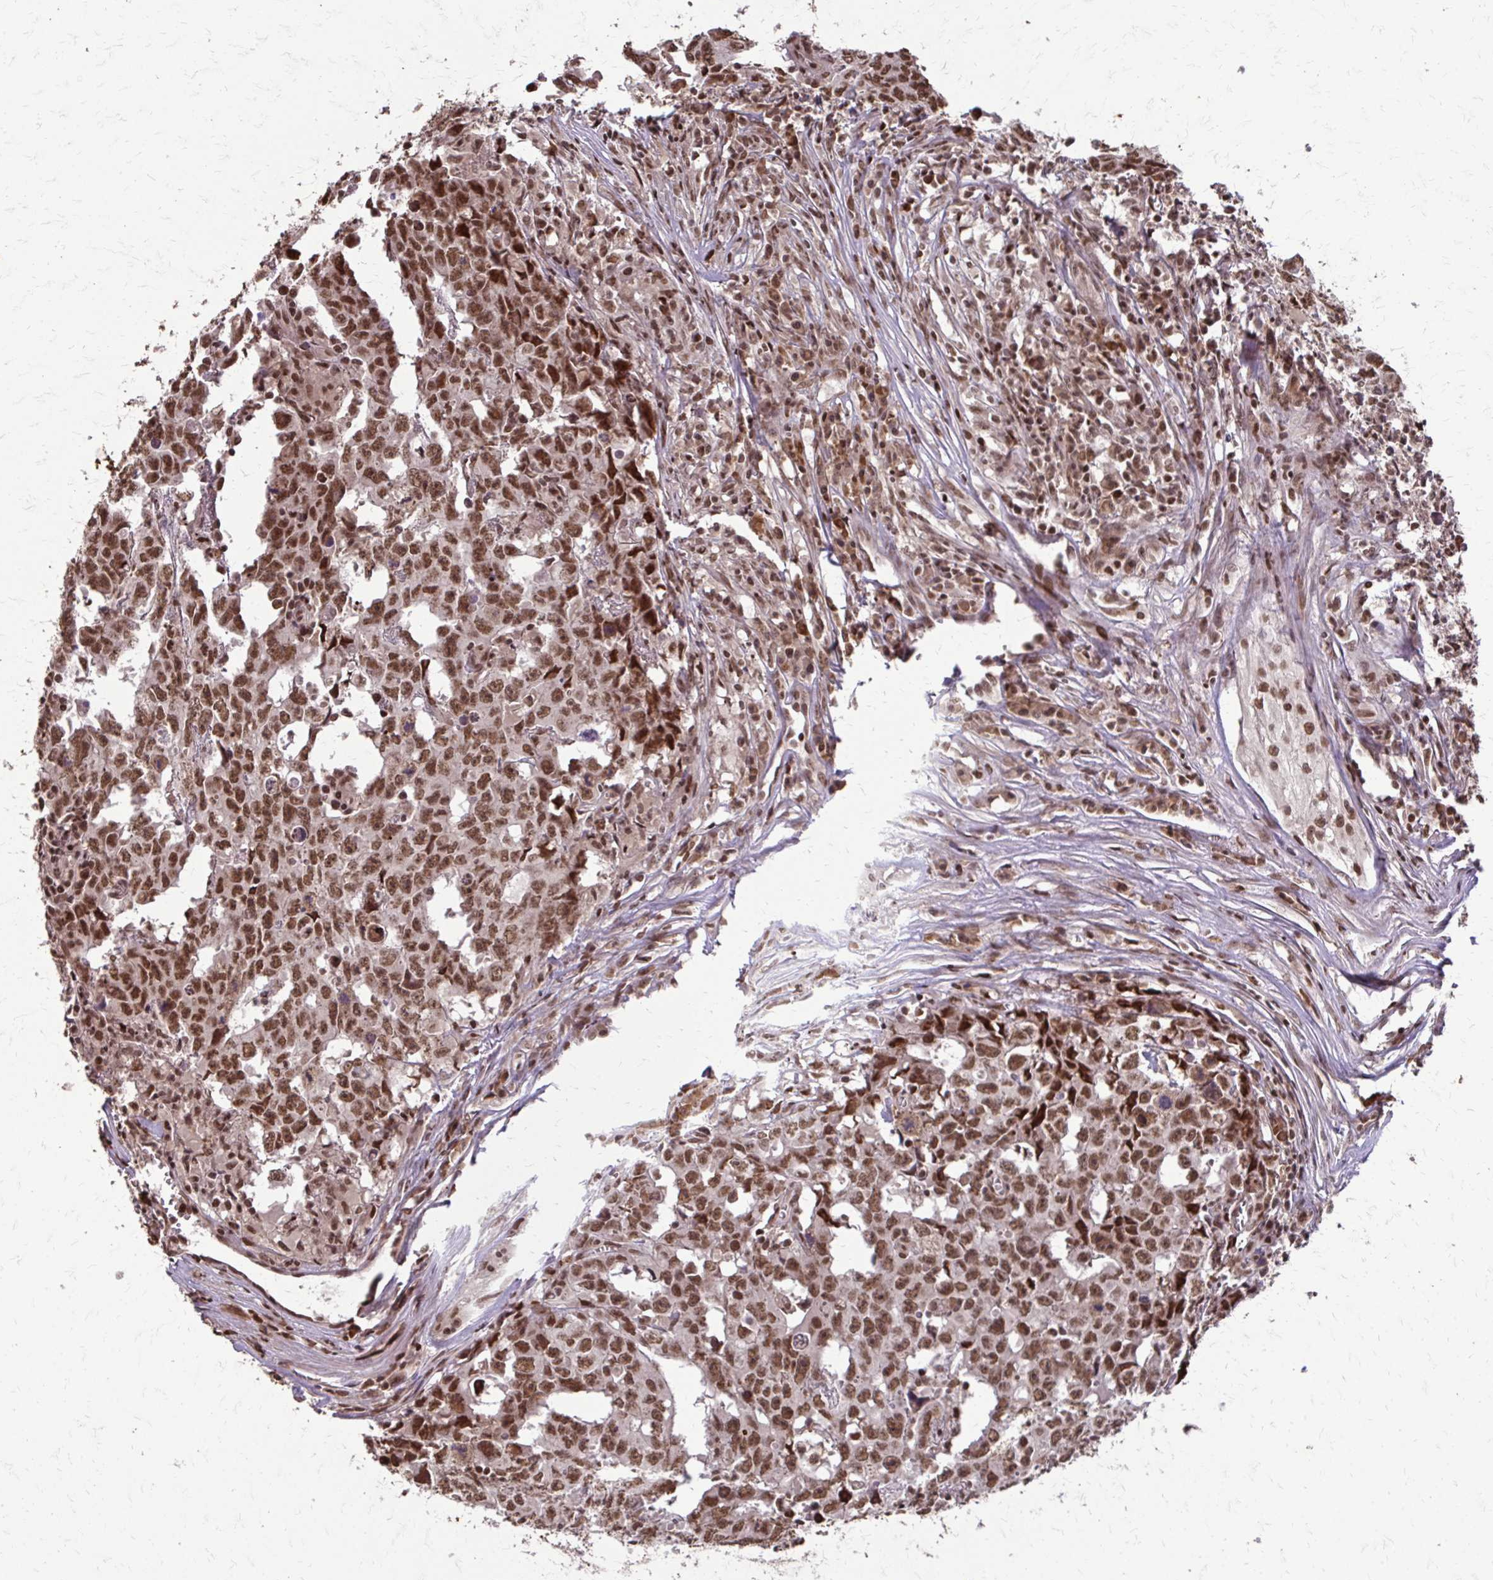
{"staining": {"intensity": "moderate", "quantity": ">75%", "location": "nuclear"}, "tissue": "testis cancer", "cell_type": "Tumor cells", "image_type": "cancer", "snomed": [{"axis": "morphology", "description": "Carcinoma, Embryonal, NOS"}, {"axis": "topography", "description": "Testis"}], "caption": "Embryonal carcinoma (testis) stained with IHC shows moderate nuclear positivity in about >75% of tumor cells.", "gene": "SS18", "patient": {"sex": "male", "age": 22}}